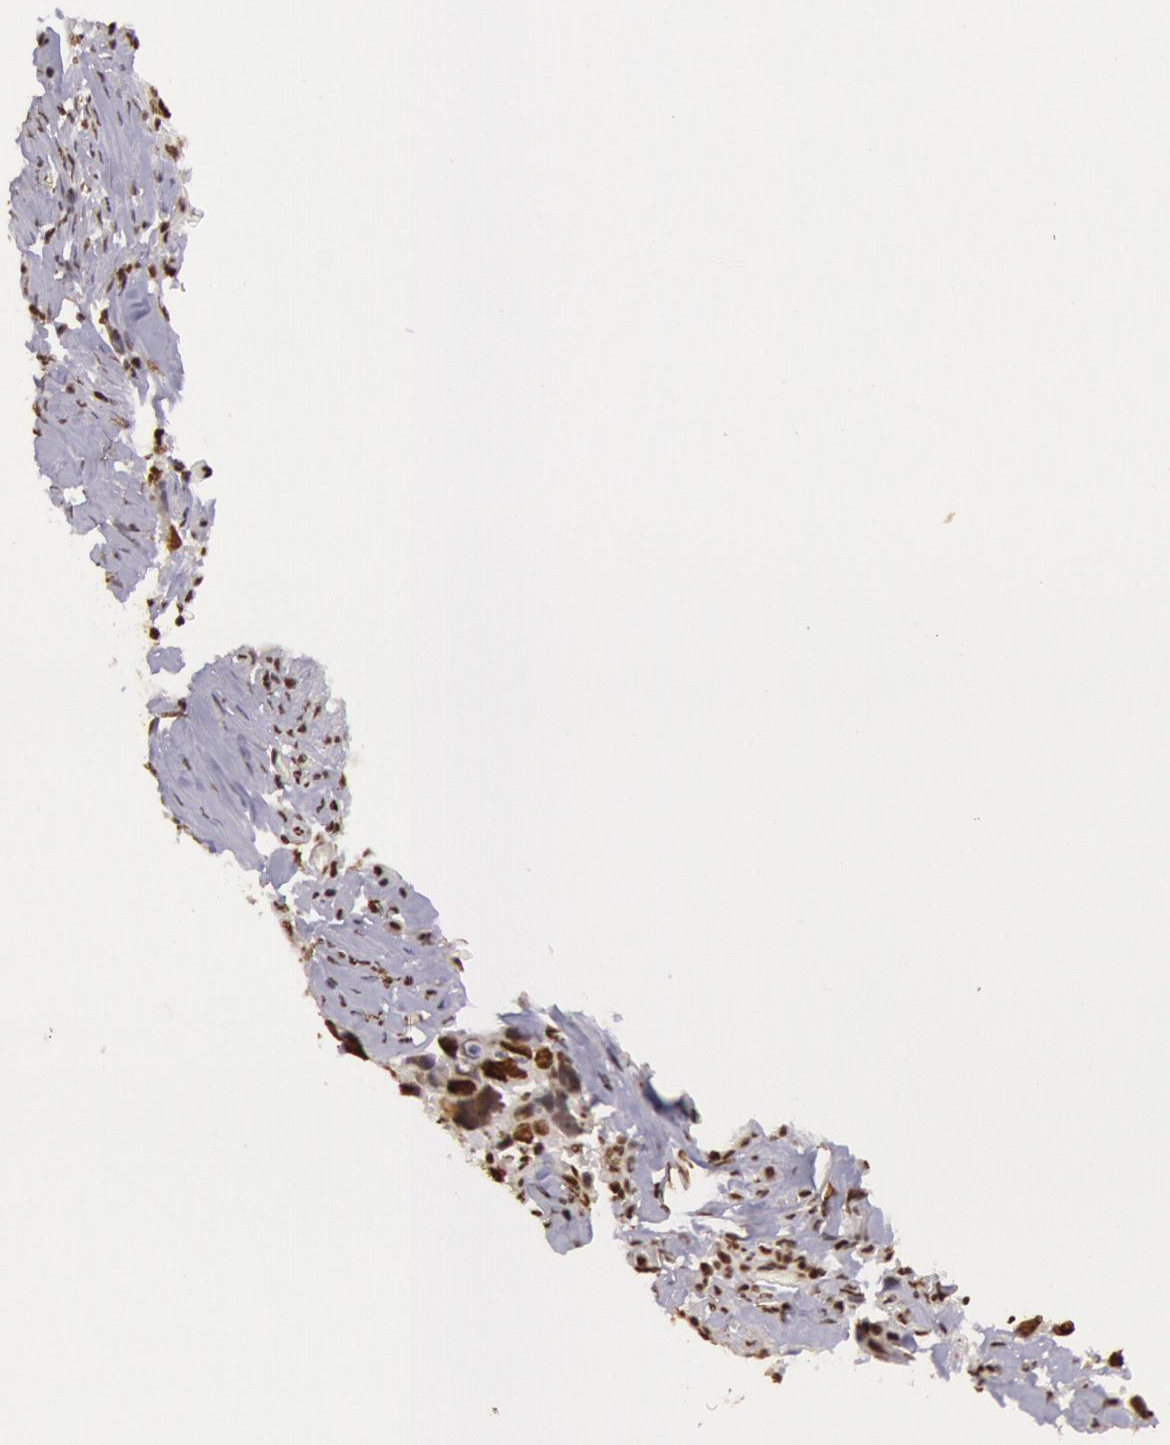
{"staining": {"intensity": "moderate", "quantity": ">75%", "location": "nuclear"}, "tissue": "lung cancer", "cell_type": "Tumor cells", "image_type": "cancer", "snomed": [{"axis": "morphology", "description": "Squamous cell carcinoma, NOS"}, {"axis": "topography", "description": "Lung"}], "caption": "IHC micrograph of lung cancer (squamous cell carcinoma) stained for a protein (brown), which shows medium levels of moderate nuclear staining in approximately >75% of tumor cells.", "gene": "HNRNPH2", "patient": {"sex": "male", "age": 64}}